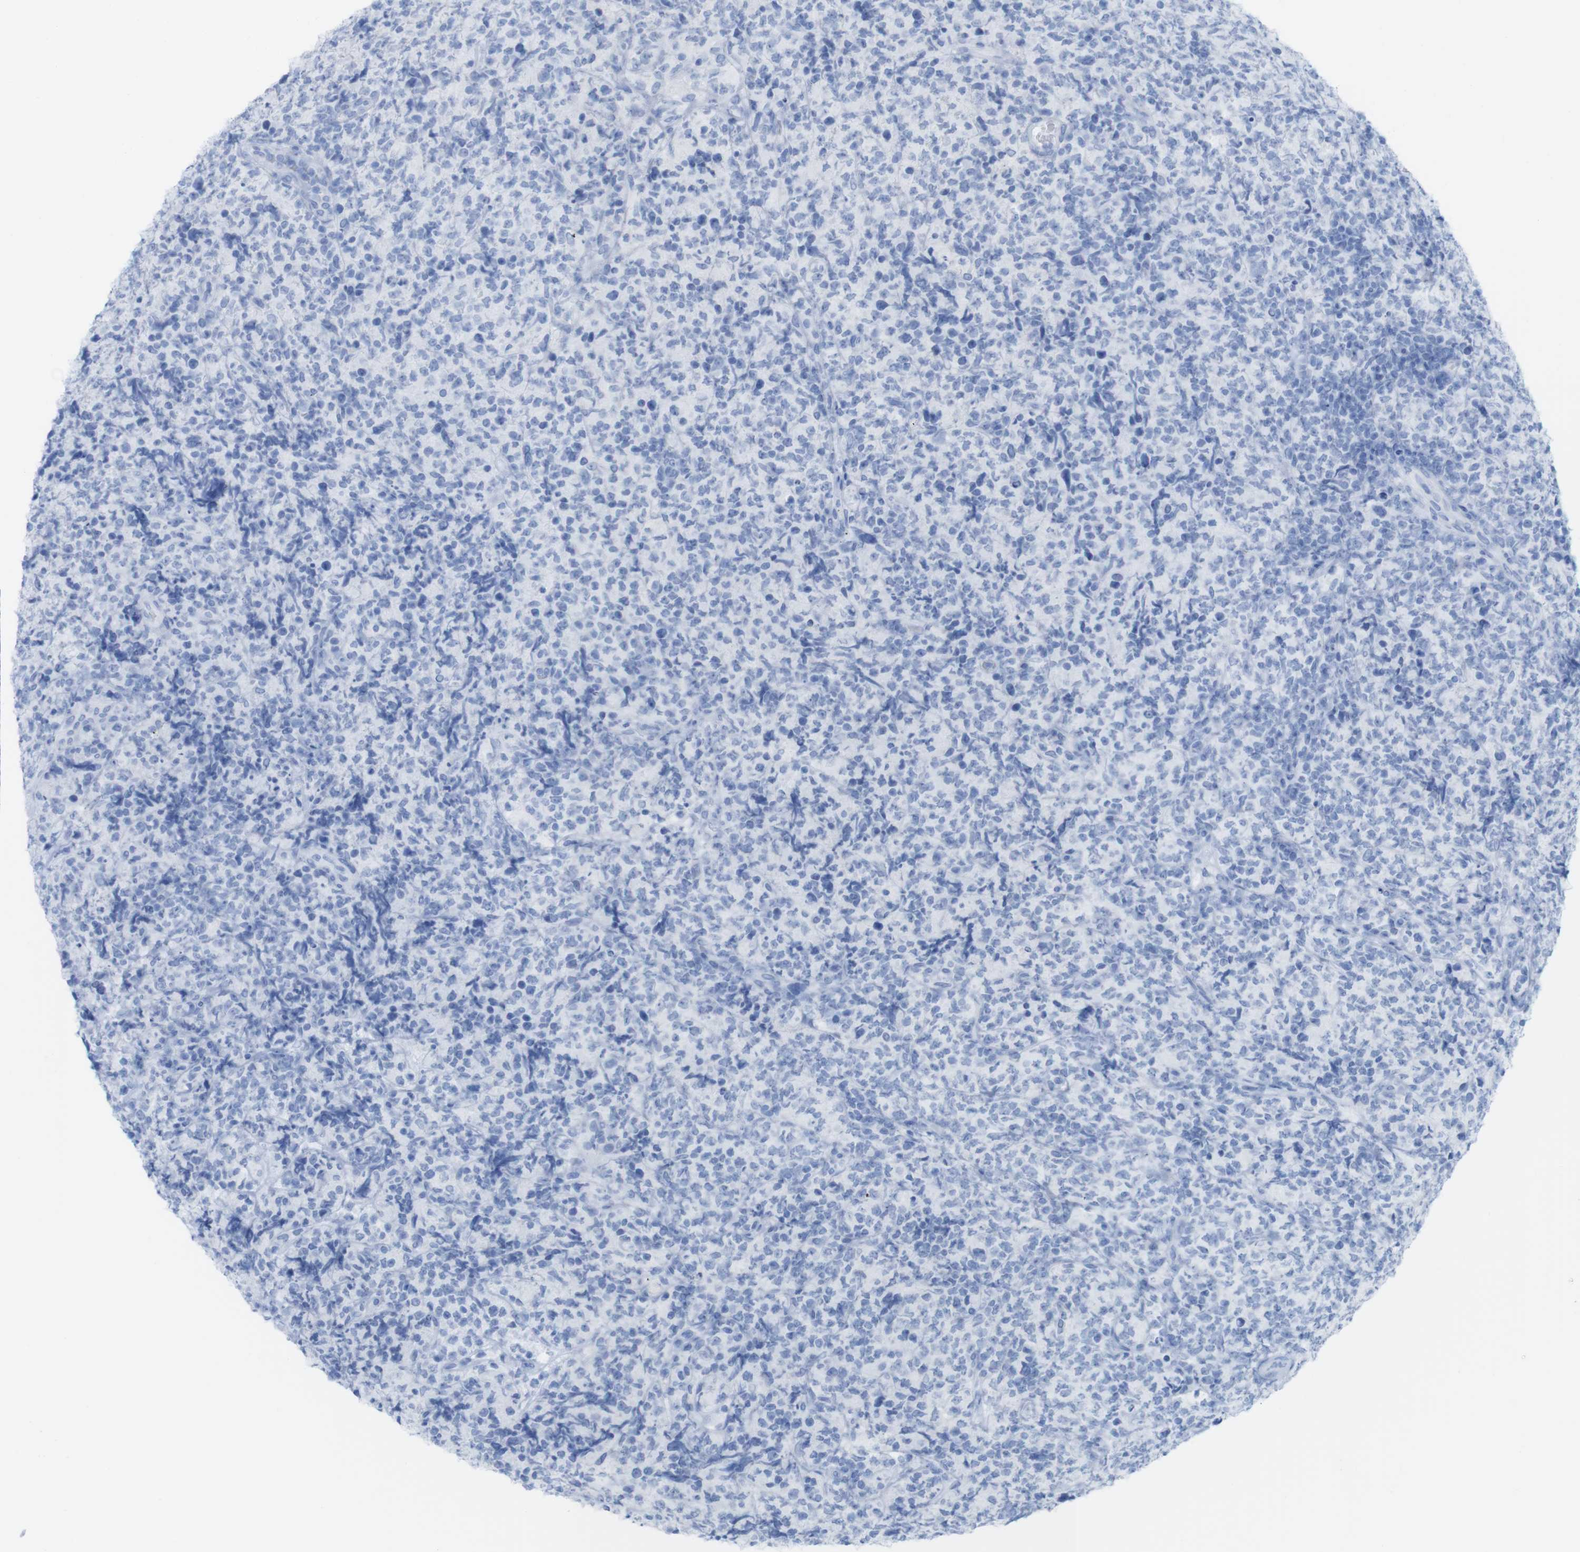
{"staining": {"intensity": "negative", "quantity": "none", "location": "none"}, "tissue": "lymphoma", "cell_type": "Tumor cells", "image_type": "cancer", "snomed": [{"axis": "morphology", "description": "Malignant lymphoma, non-Hodgkin's type, High grade"}, {"axis": "topography", "description": "Tonsil"}], "caption": "A histopathology image of lymphoma stained for a protein displays no brown staining in tumor cells.", "gene": "MYH7", "patient": {"sex": "female", "age": 36}}